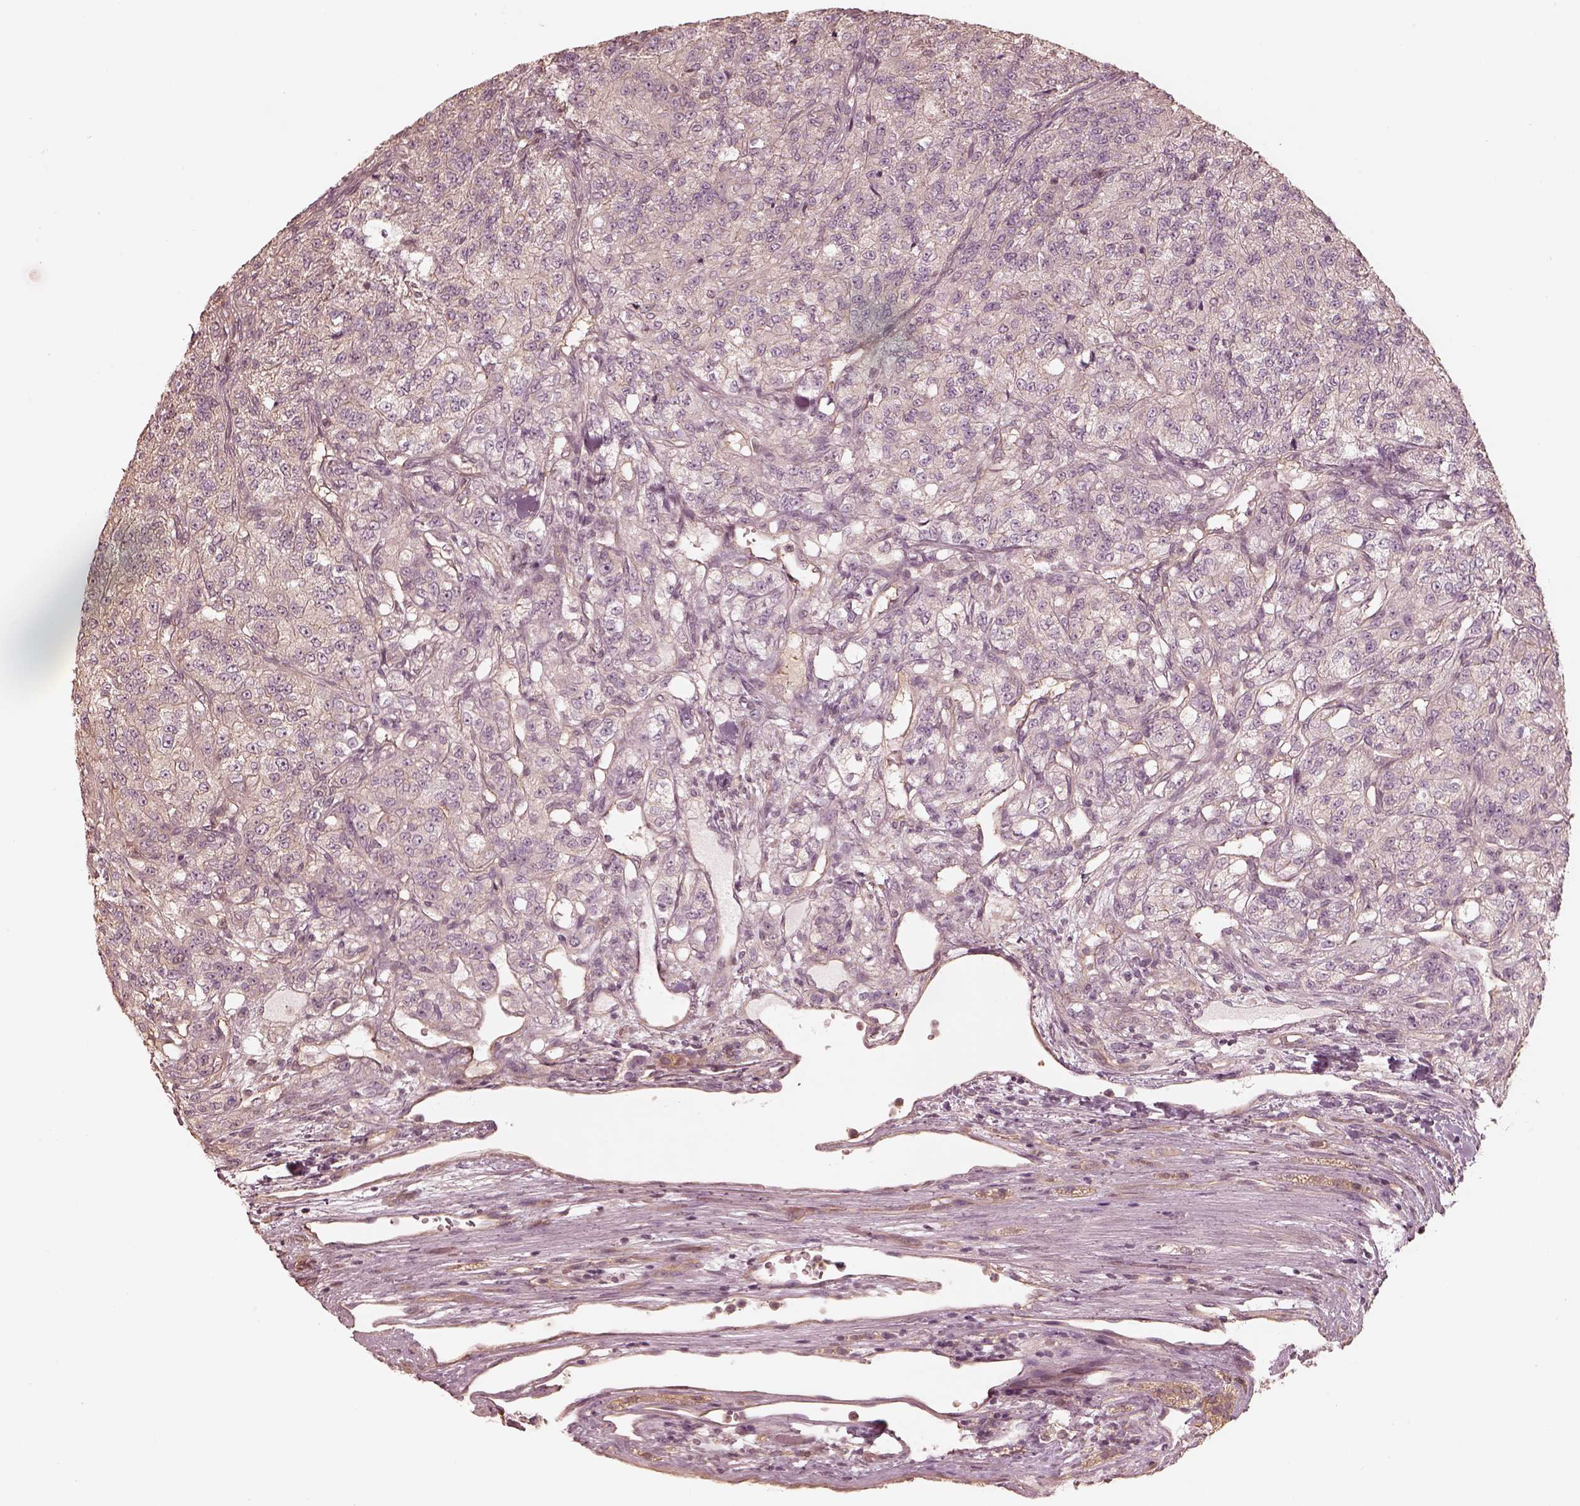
{"staining": {"intensity": "negative", "quantity": "none", "location": "none"}, "tissue": "renal cancer", "cell_type": "Tumor cells", "image_type": "cancer", "snomed": [{"axis": "morphology", "description": "Adenocarcinoma, NOS"}, {"axis": "topography", "description": "Kidney"}], "caption": "The IHC photomicrograph has no significant positivity in tumor cells of renal cancer (adenocarcinoma) tissue.", "gene": "KIF5C", "patient": {"sex": "female", "age": 63}}